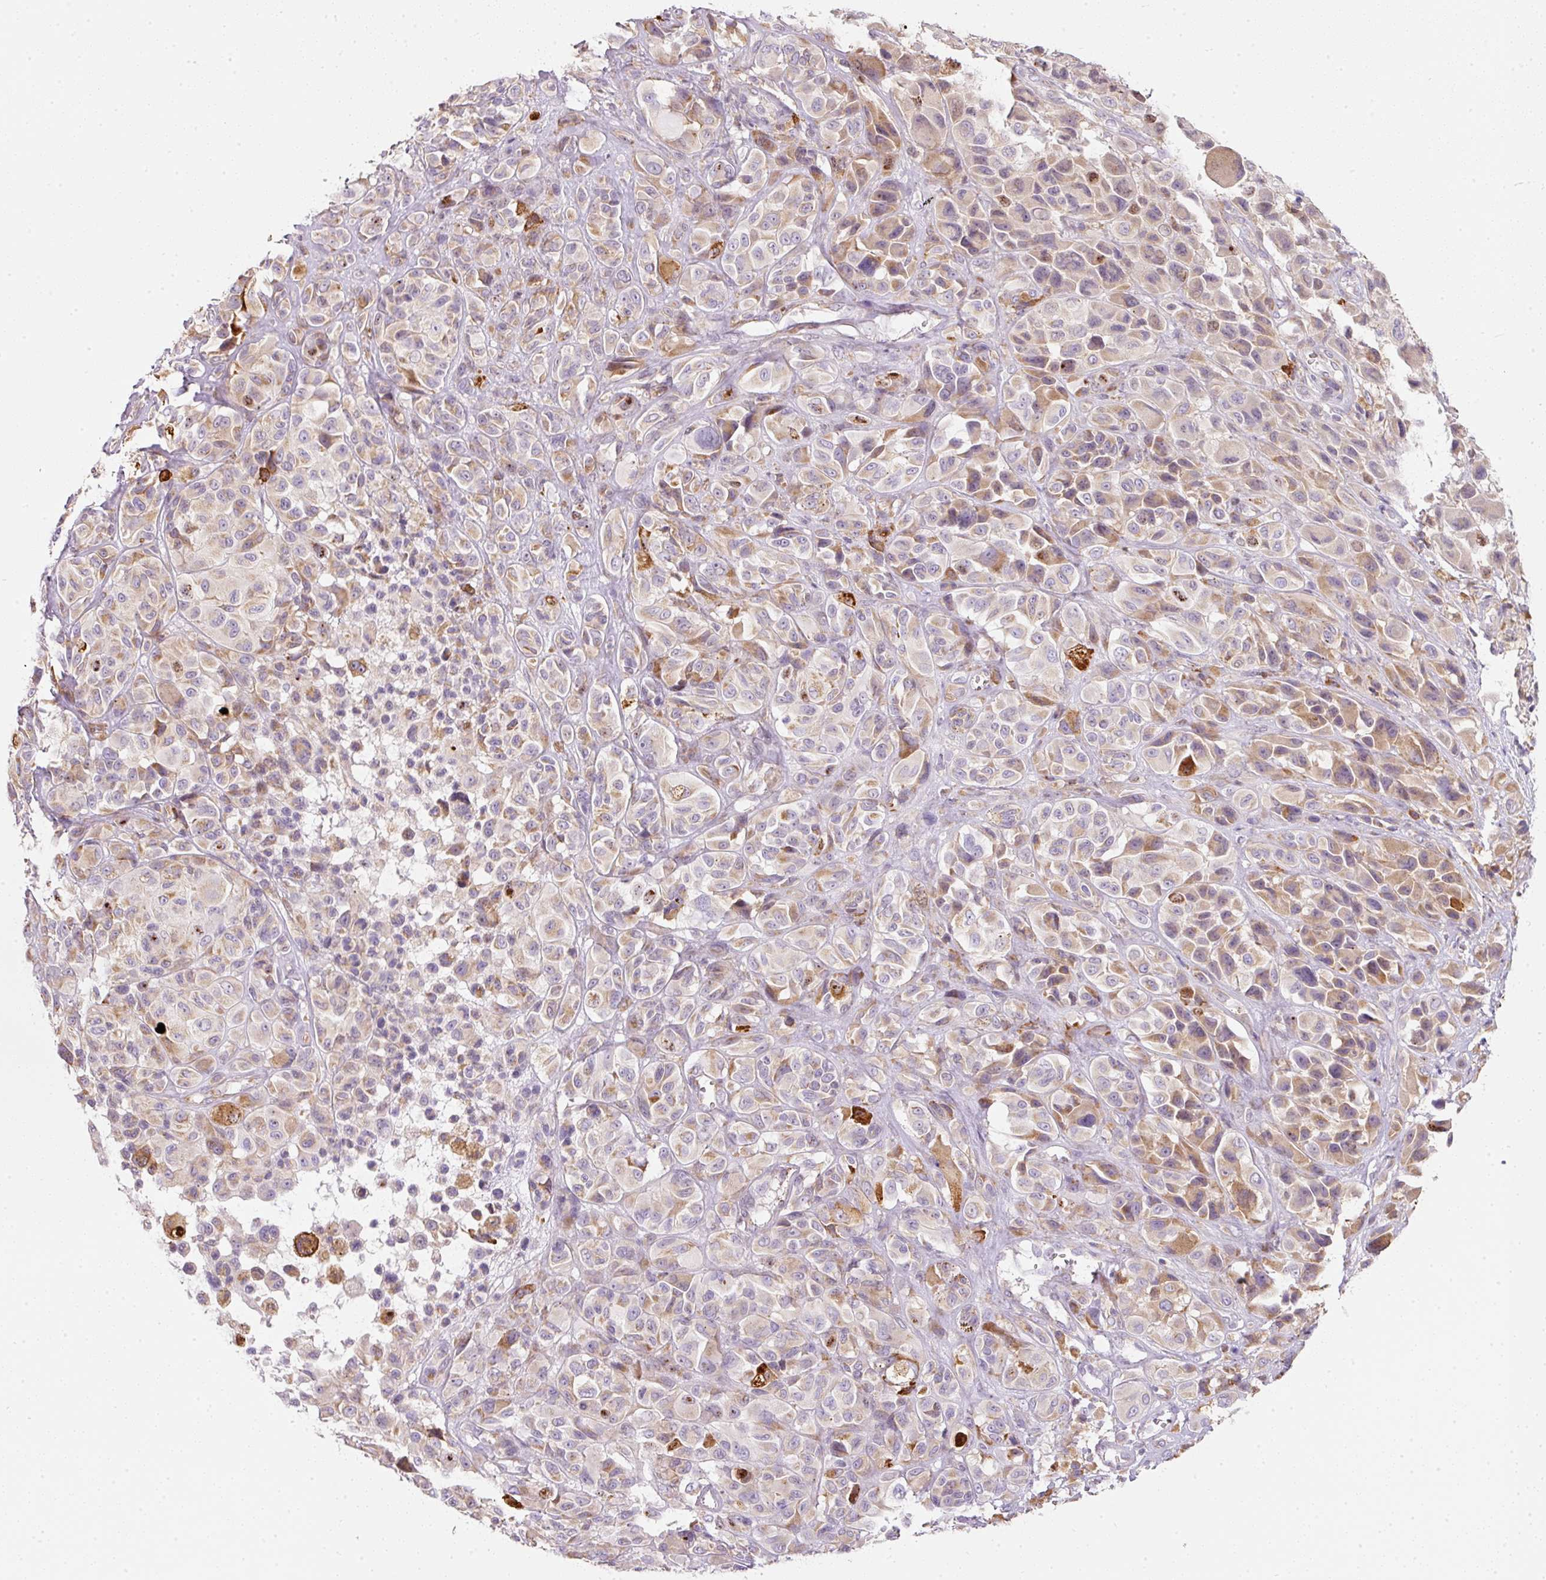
{"staining": {"intensity": "moderate", "quantity": "25%-75%", "location": "cytoplasmic/membranous"}, "tissue": "melanoma", "cell_type": "Tumor cells", "image_type": "cancer", "snomed": [{"axis": "morphology", "description": "Malignant melanoma, NOS"}, {"axis": "topography", "description": "Skin of trunk"}], "caption": "This is an image of immunohistochemistry staining of melanoma, which shows moderate positivity in the cytoplasmic/membranous of tumor cells.", "gene": "MORN4", "patient": {"sex": "male", "age": 71}}